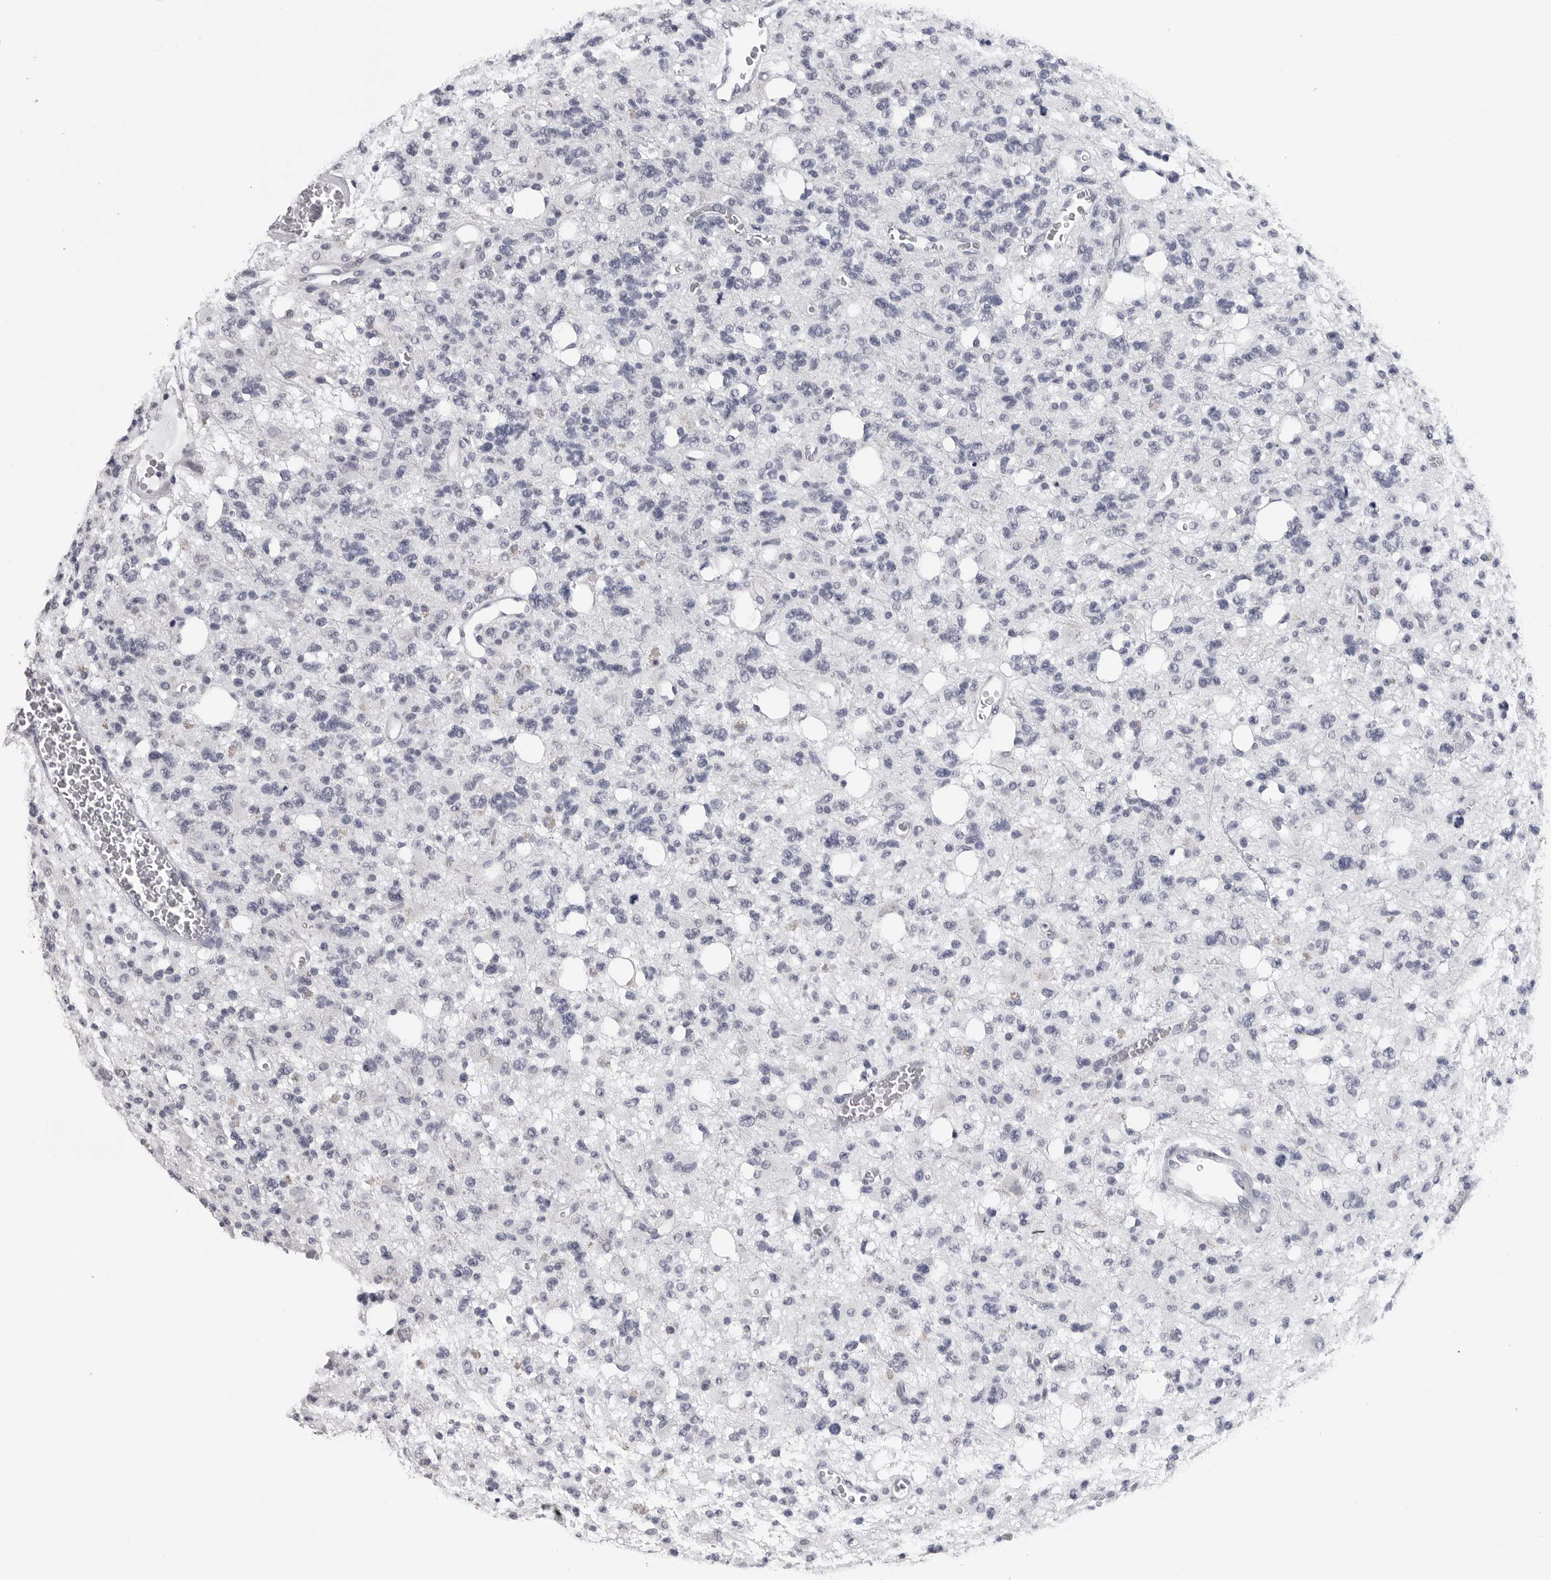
{"staining": {"intensity": "negative", "quantity": "none", "location": "none"}, "tissue": "glioma", "cell_type": "Tumor cells", "image_type": "cancer", "snomed": [{"axis": "morphology", "description": "Glioma, malignant, High grade"}, {"axis": "topography", "description": "Brain"}], "caption": "Tumor cells show no significant protein expression in malignant high-grade glioma. (DAB immunohistochemistry (IHC) visualized using brightfield microscopy, high magnification).", "gene": "PGA3", "patient": {"sex": "female", "age": 62}}